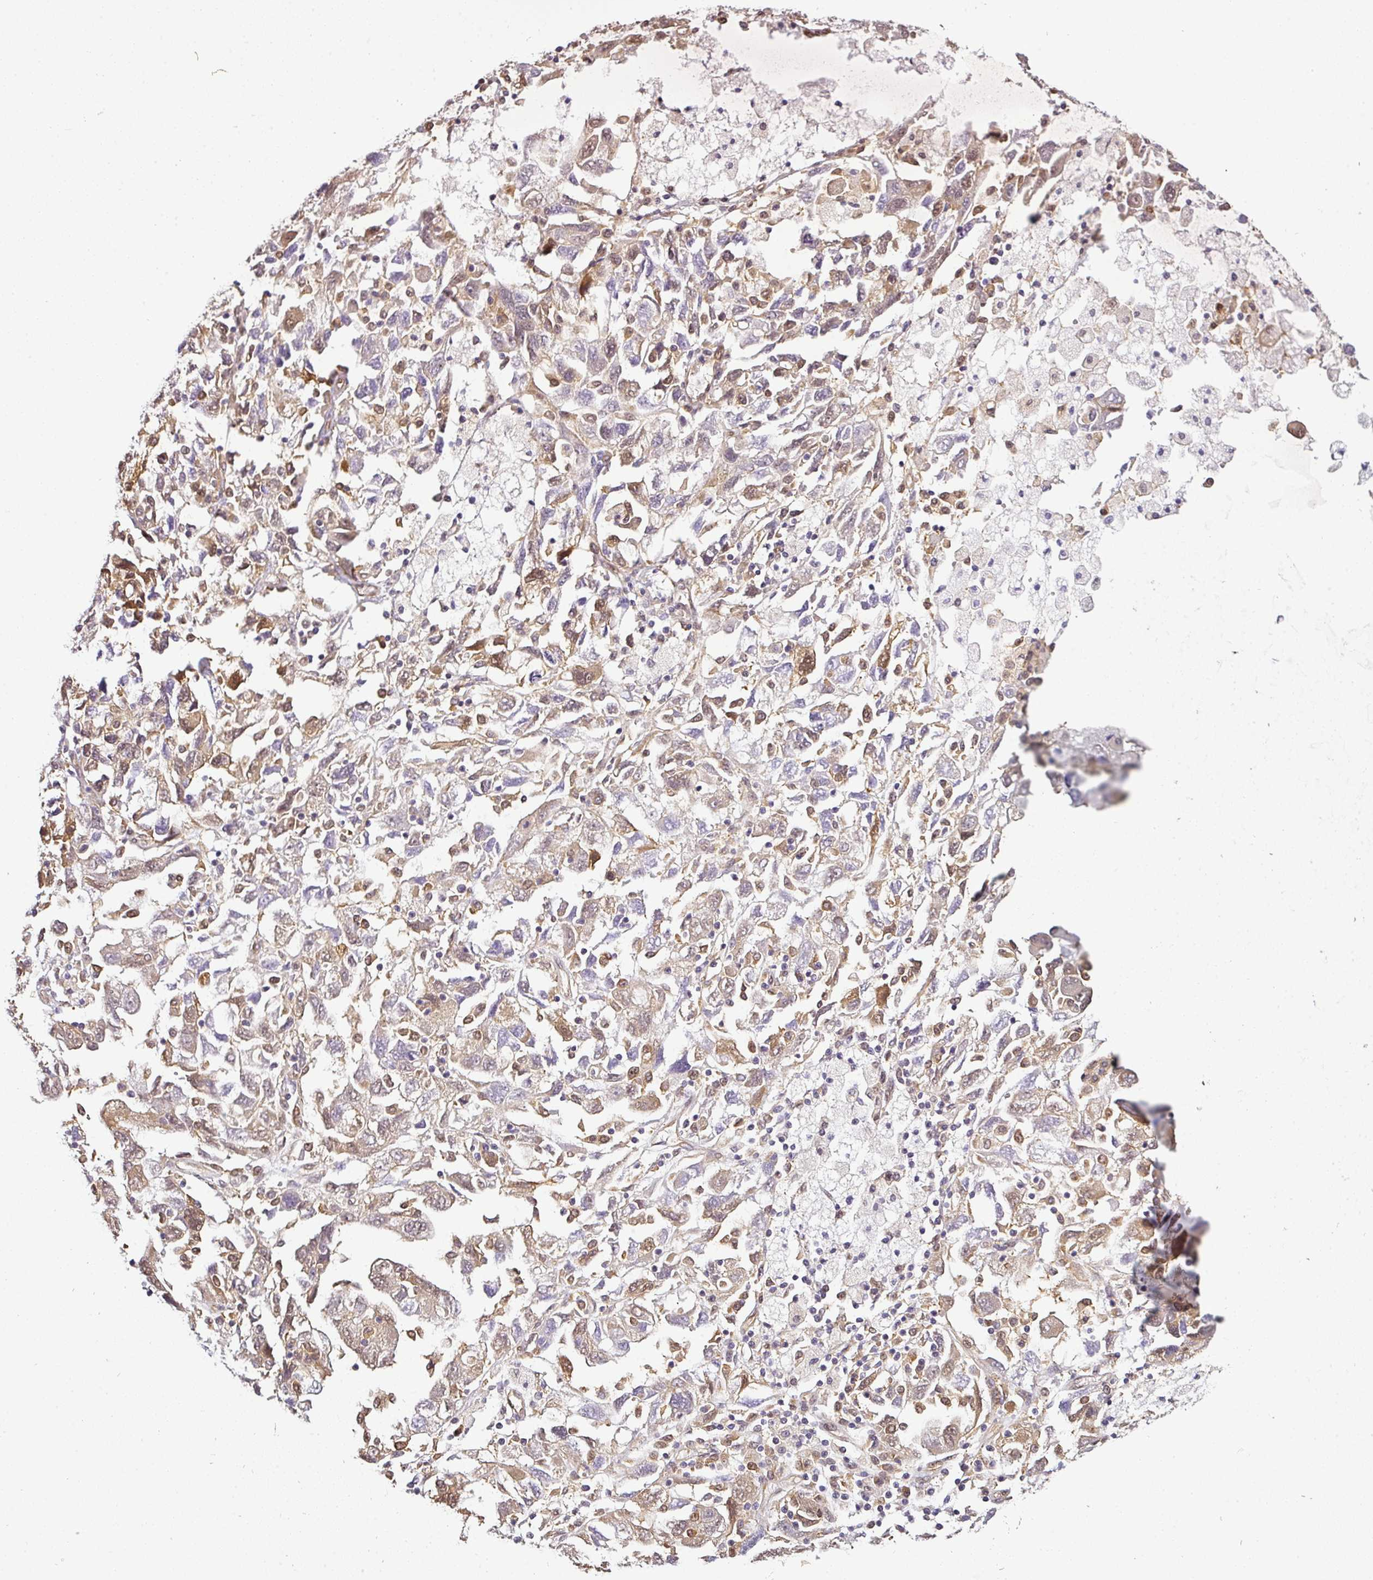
{"staining": {"intensity": "weak", "quantity": "<25%", "location": "cytoplasmic/membranous"}, "tissue": "ovarian cancer", "cell_type": "Tumor cells", "image_type": "cancer", "snomed": [{"axis": "morphology", "description": "Carcinoma, NOS"}, {"axis": "morphology", "description": "Cystadenocarcinoma, serous, NOS"}, {"axis": "topography", "description": "Ovary"}], "caption": "There is no significant staining in tumor cells of ovarian carcinoma. (DAB (3,3'-diaminobenzidine) IHC, high magnification).", "gene": "ANKRD18A", "patient": {"sex": "female", "age": 69}}